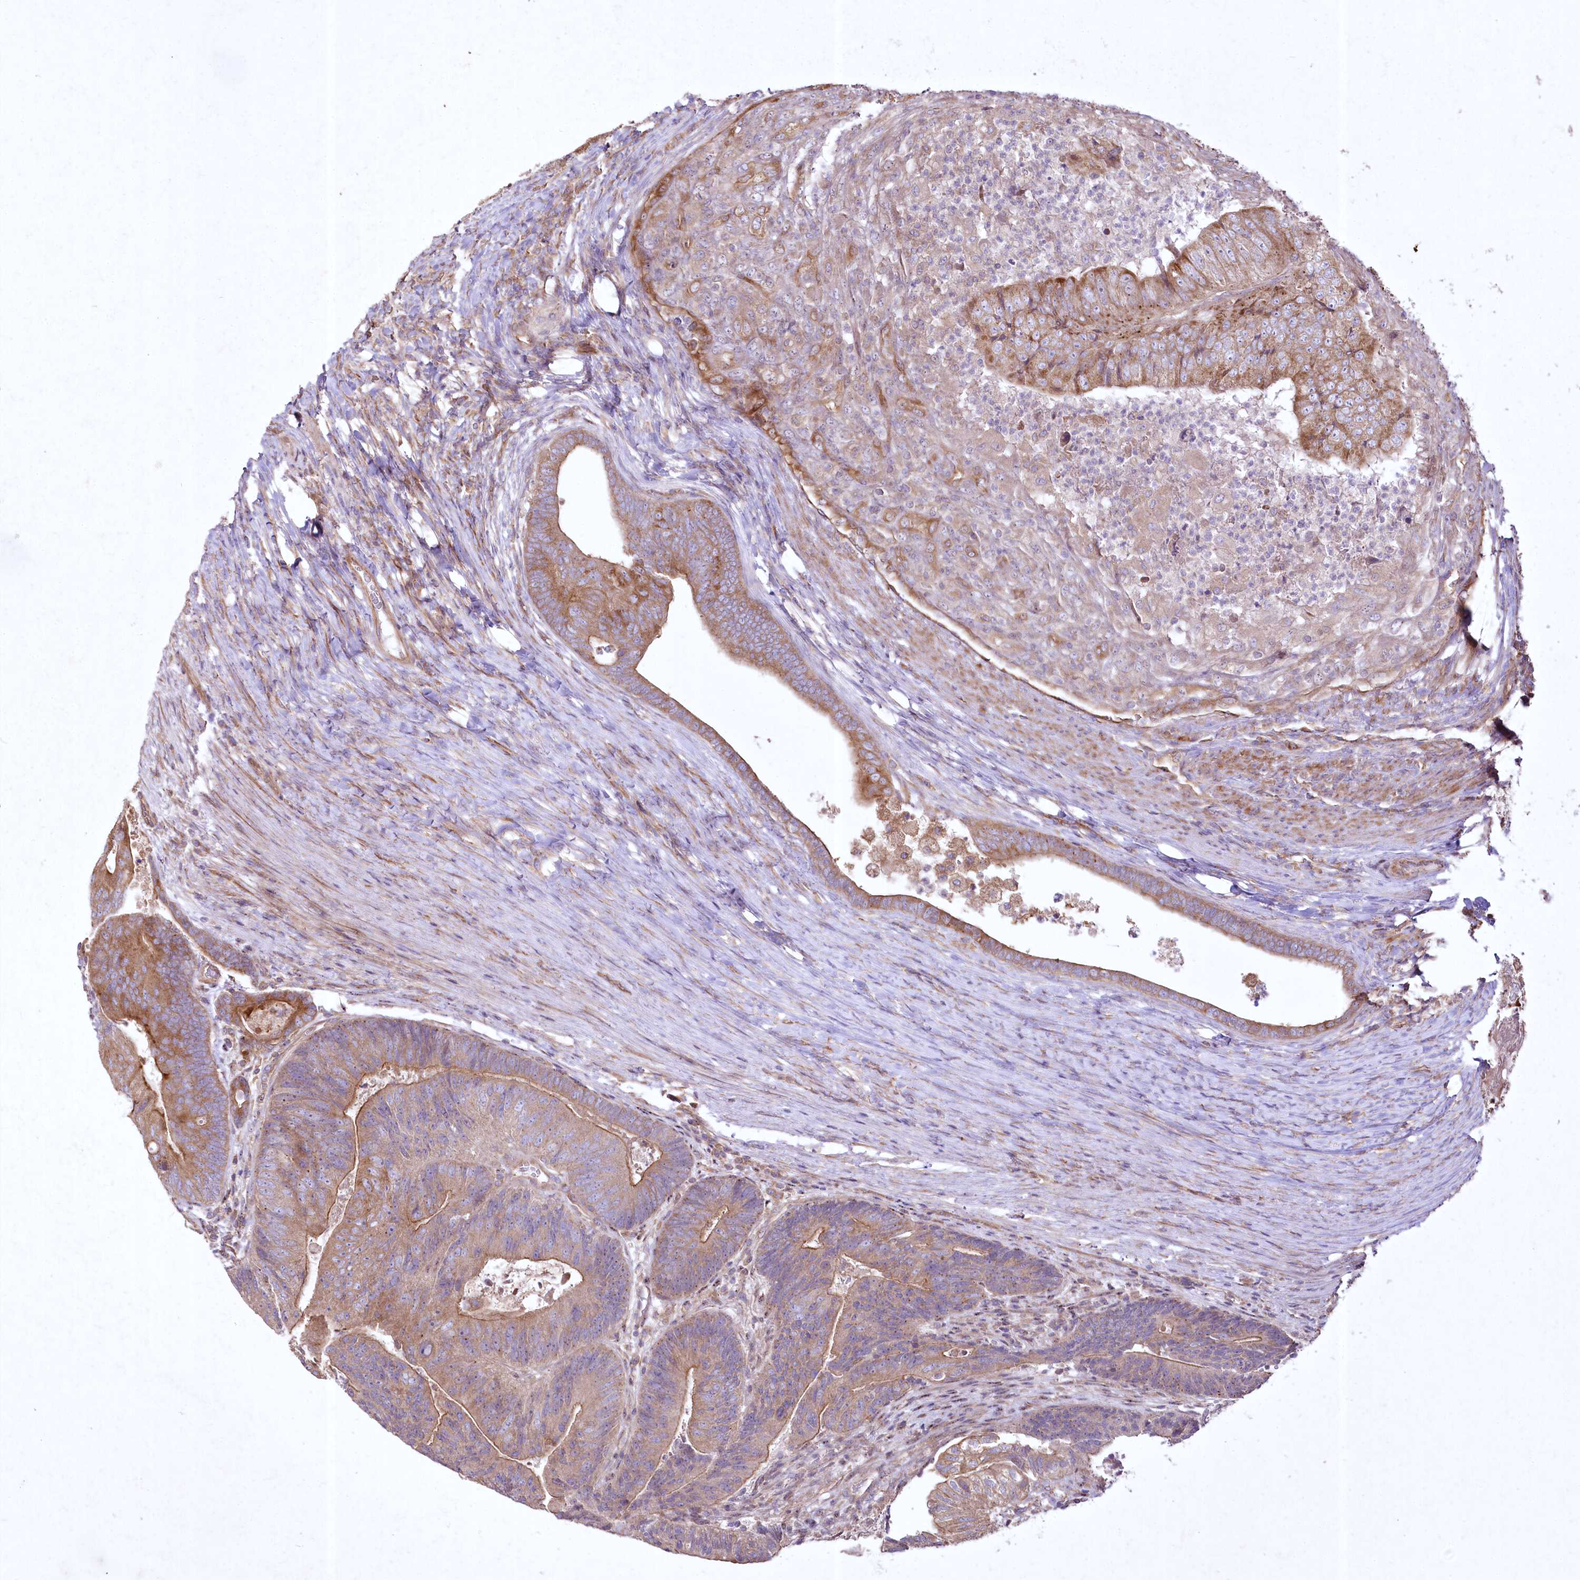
{"staining": {"intensity": "moderate", "quantity": ">75%", "location": "cytoplasmic/membranous"}, "tissue": "colorectal cancer", "cell_type": "Tumor cells", "image_type": "cancer", "snomed": [{"axis": "morphology", "description": "Adenocarcinoma, NOS"}, {"axis": "topography", "description": "Colon"}], "caption": "Tumor cells demonstrate moderate cytoplasmic/membranous expression in approximately >75% of cells in colorectal cancer.", "gene": "SH3TC1", "patient": {"sex": "female", "age": 67}}